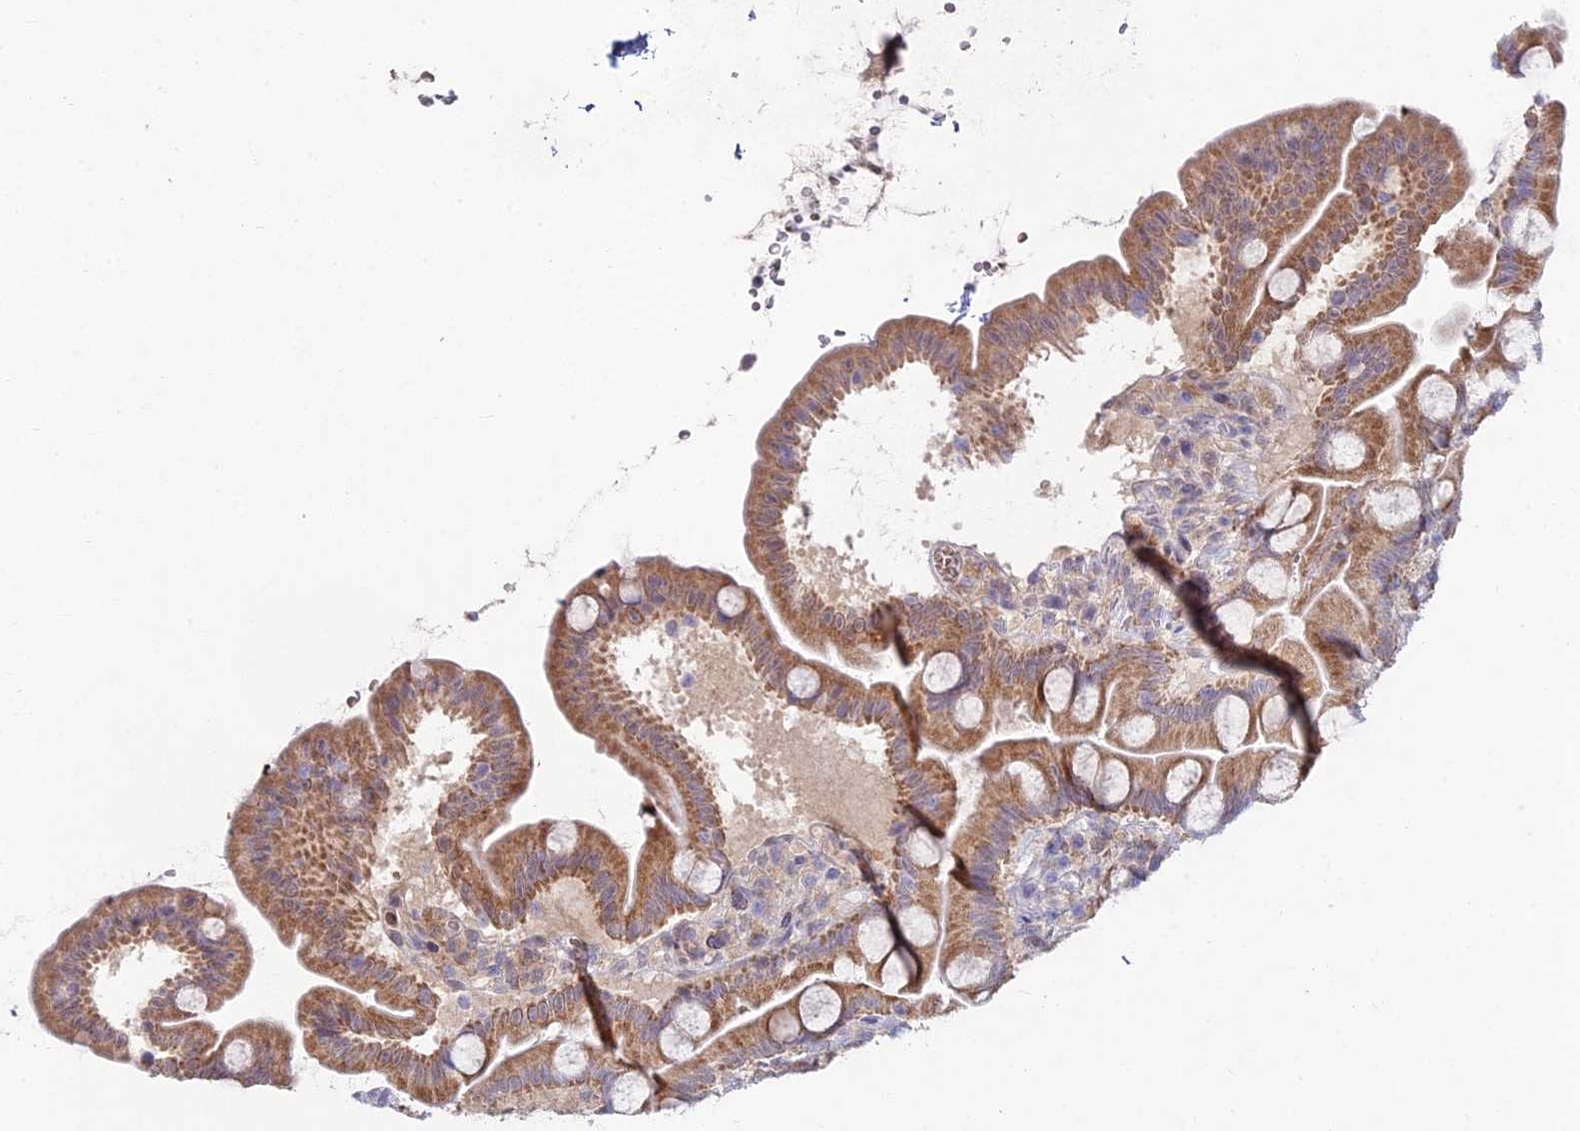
{"staining": {"intensity": "moderate", "quantity": ">75%", "location": "cytoplasmic/membranous"}, "tissue": "small intestine", "cell_type": "Glandular cells", "image_type": "normal", "snomed": [{"axis": "morphology", "description": "Normal tissue, NOS"}, {"axis": "topography", "description": "Small intestine"}], "caption": "This is a micrograph of IHC staining of normal small intestine, which shows moderate expression in the cytoplasmic/membranous of glandular cells.", "gene": "WDR43", "patient": {"sex": "female", "age": 68}}